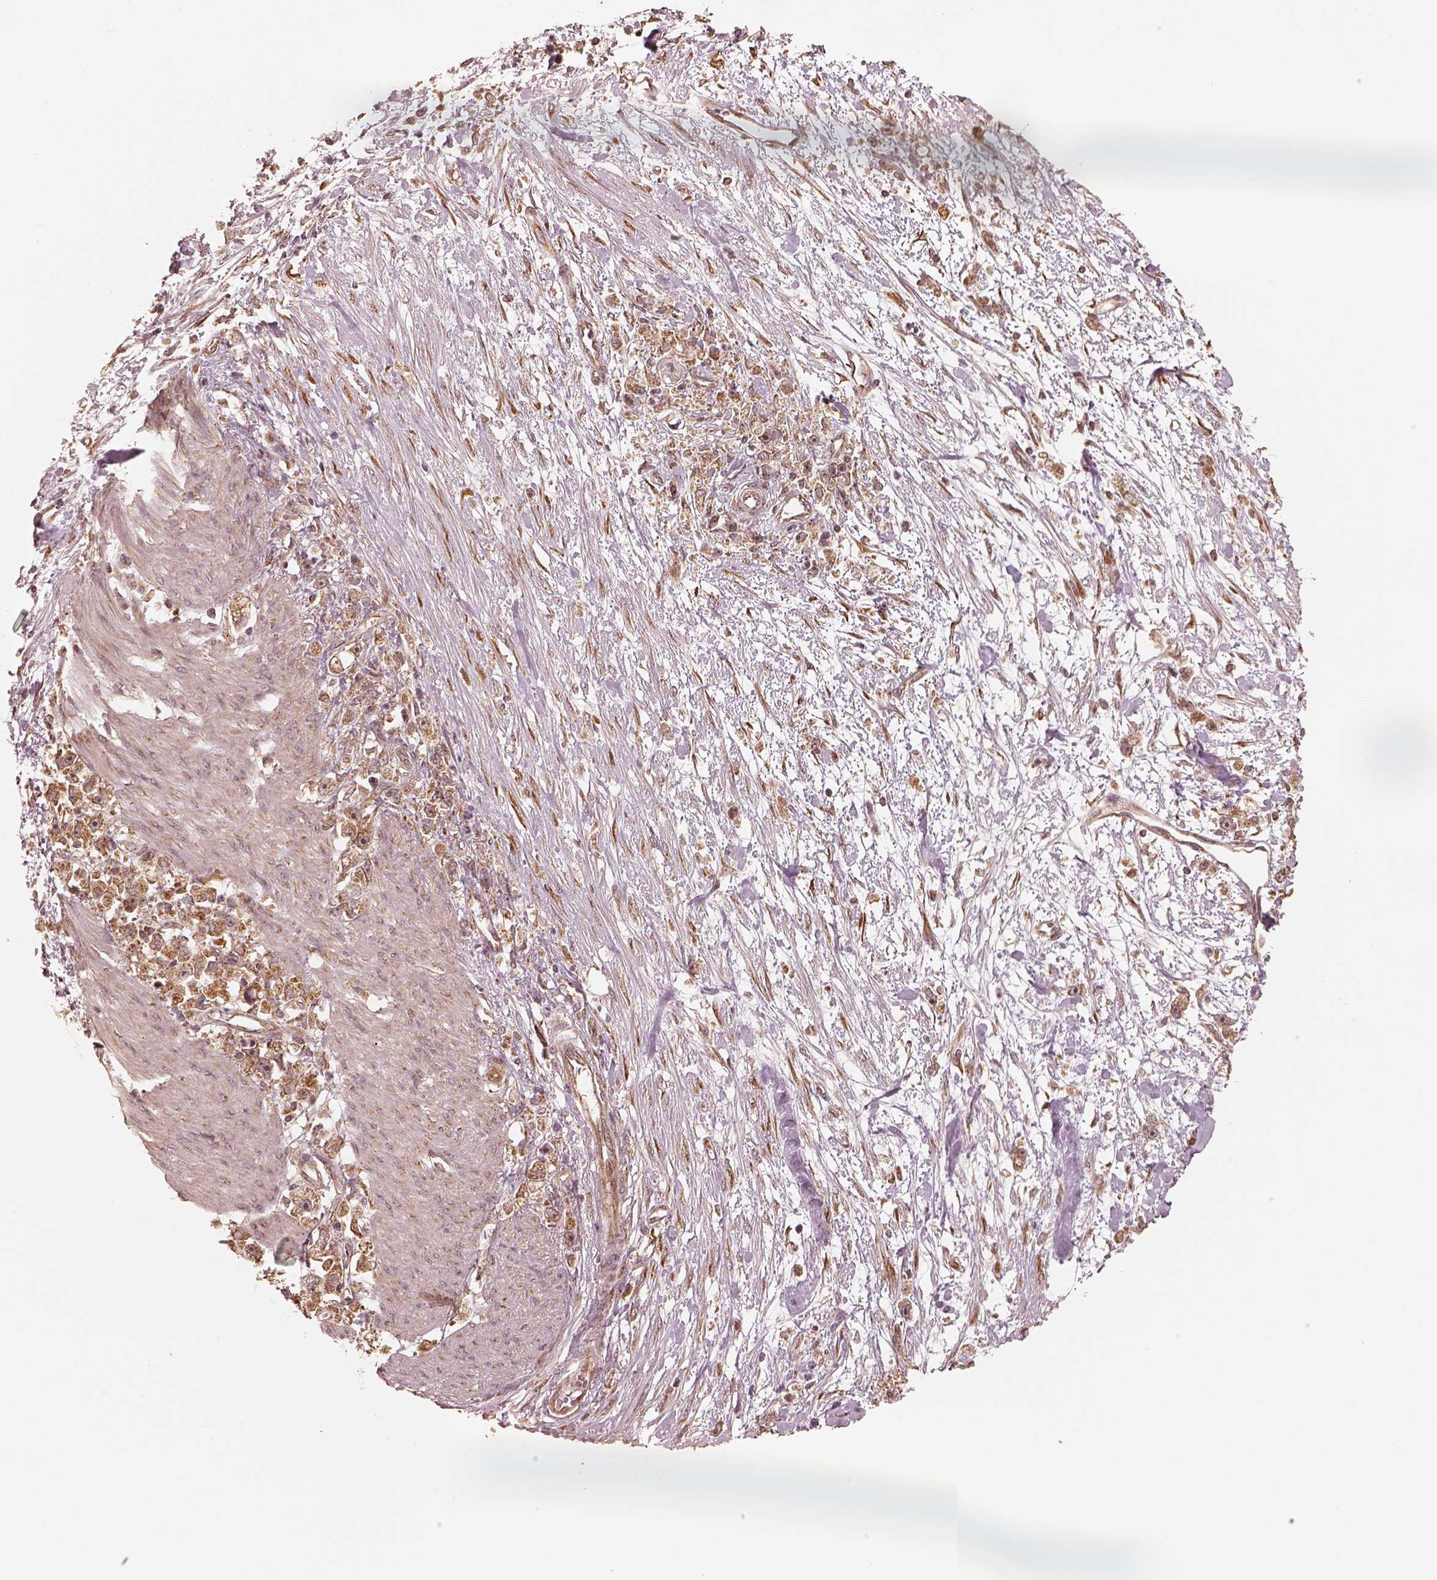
{"staining": {"intensity": "moderate", "quantity": ">75%", "location": "cytoplasmic/membranous"}, "tissue": "stomach cancer", "cell_type": "Tumor cells", "image_type": "cancer", "snomed": [{"axis": "morphology", "description": "Adenocarcinoma, NOS"}, {"axis": "topography", "description": "Stomach"}], "caption": "A brown stain labels moderate cytoplasmic/membranous expression of a protein in adenocarcinoma (stomach) tumor cells. The staining was performed using DAB, with brown indicating positive protein expression. Nuclei are stained blue with hematoxylin.", "gene": "DNAJC25", "patient": {"sex": "female", "age": 59}}